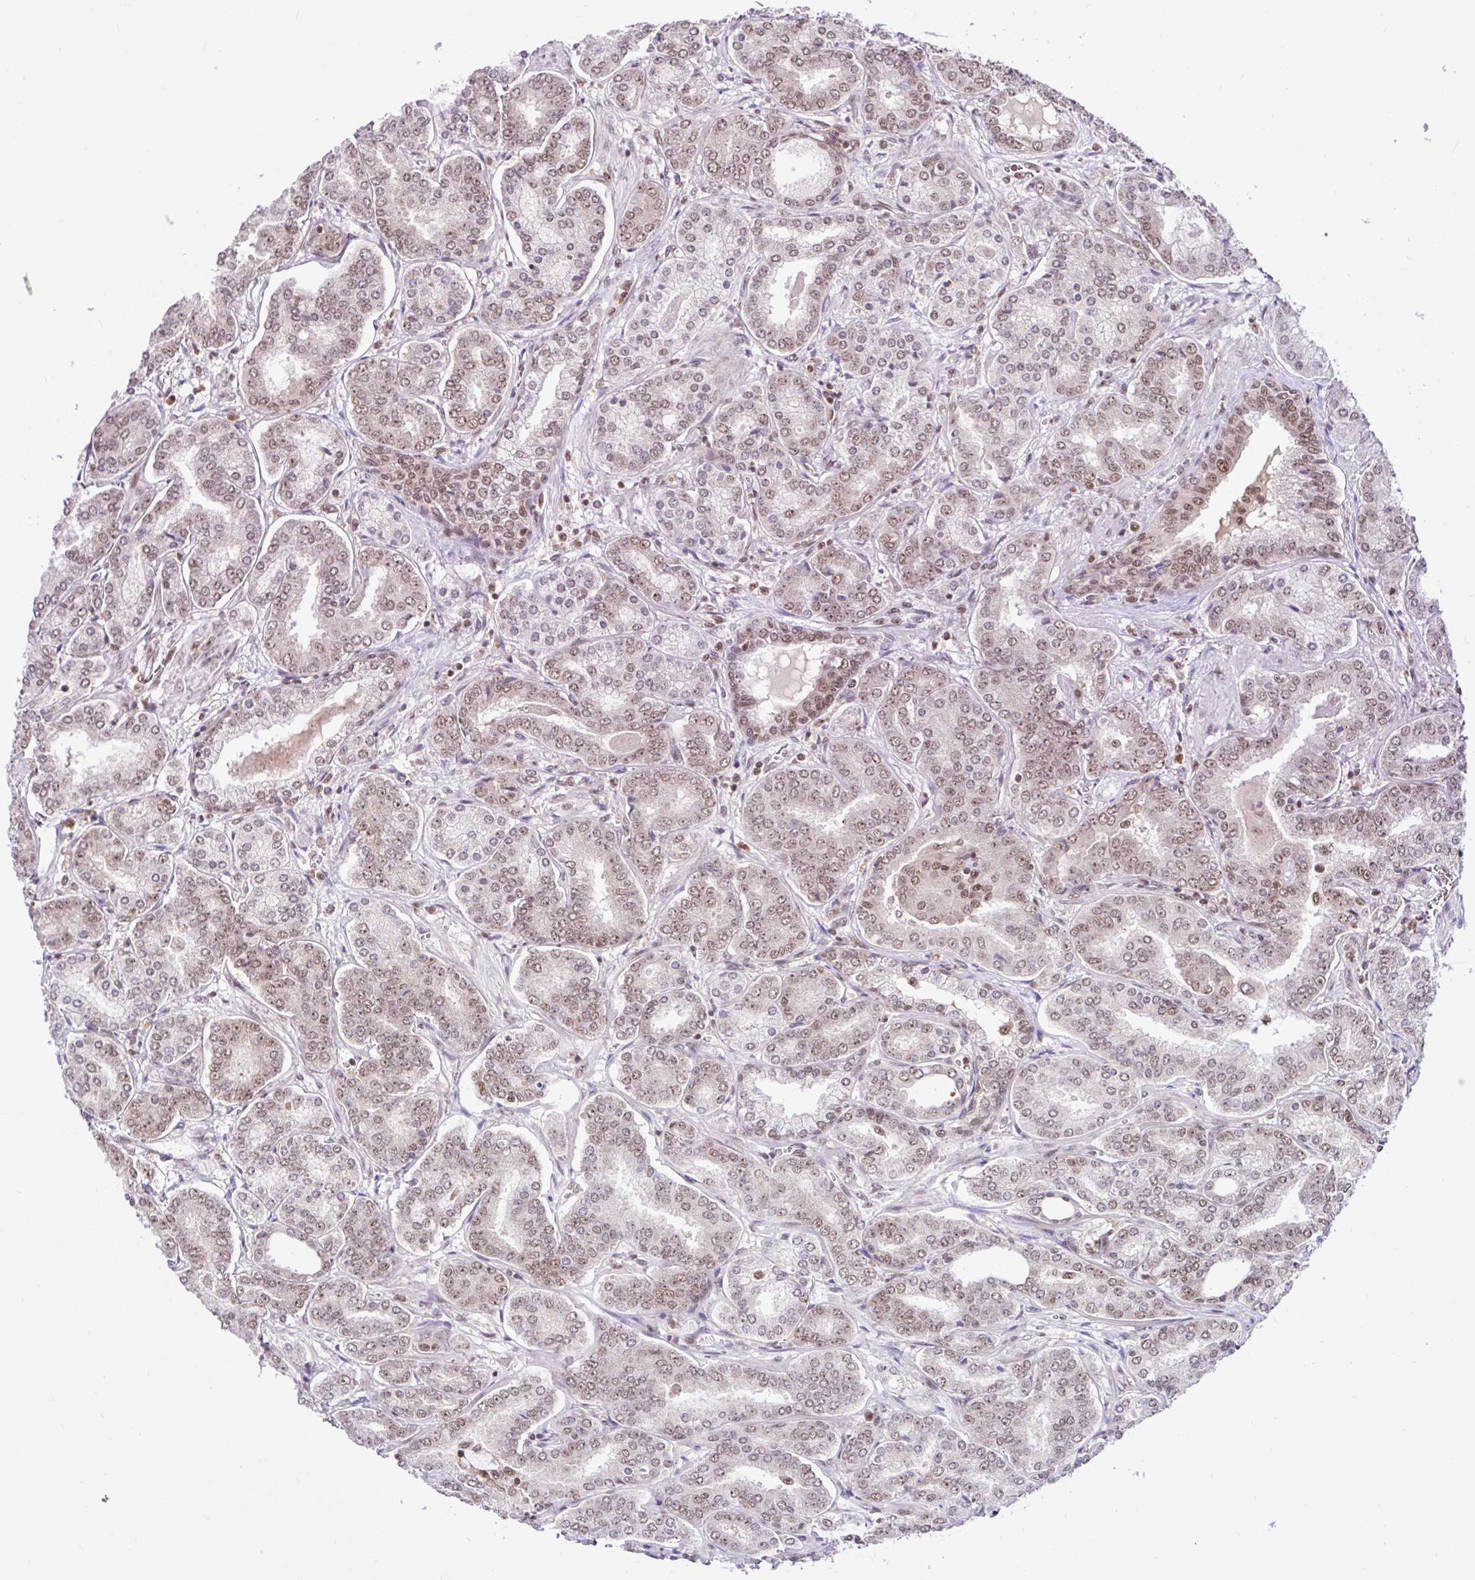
{"staining": {"intensity": "weak", "quantity": ">75%", "location": "nuclear"}, "tissue": "prostate cancer", "cell_type": "Tumor cells", "image_type": "cancer", "snomed": [{"axis": "morphology", "description": "Adenocarcinoma, High grade"}, {"axis": "topography", "description": "Prostate"}], "caption": "Immunohistochemistry (IHC) micrograph of neoplastic tissue: high-grade adenocarcinoma (prostate) stained using immunohistochemistry (IHC) shows low levels of weak protein expression localized specifically in the nuclear of tumor cells, appearing as a nuclear brown color.", "gene": "CCDC12", "patient": {"sex": "male", "age": 72}}